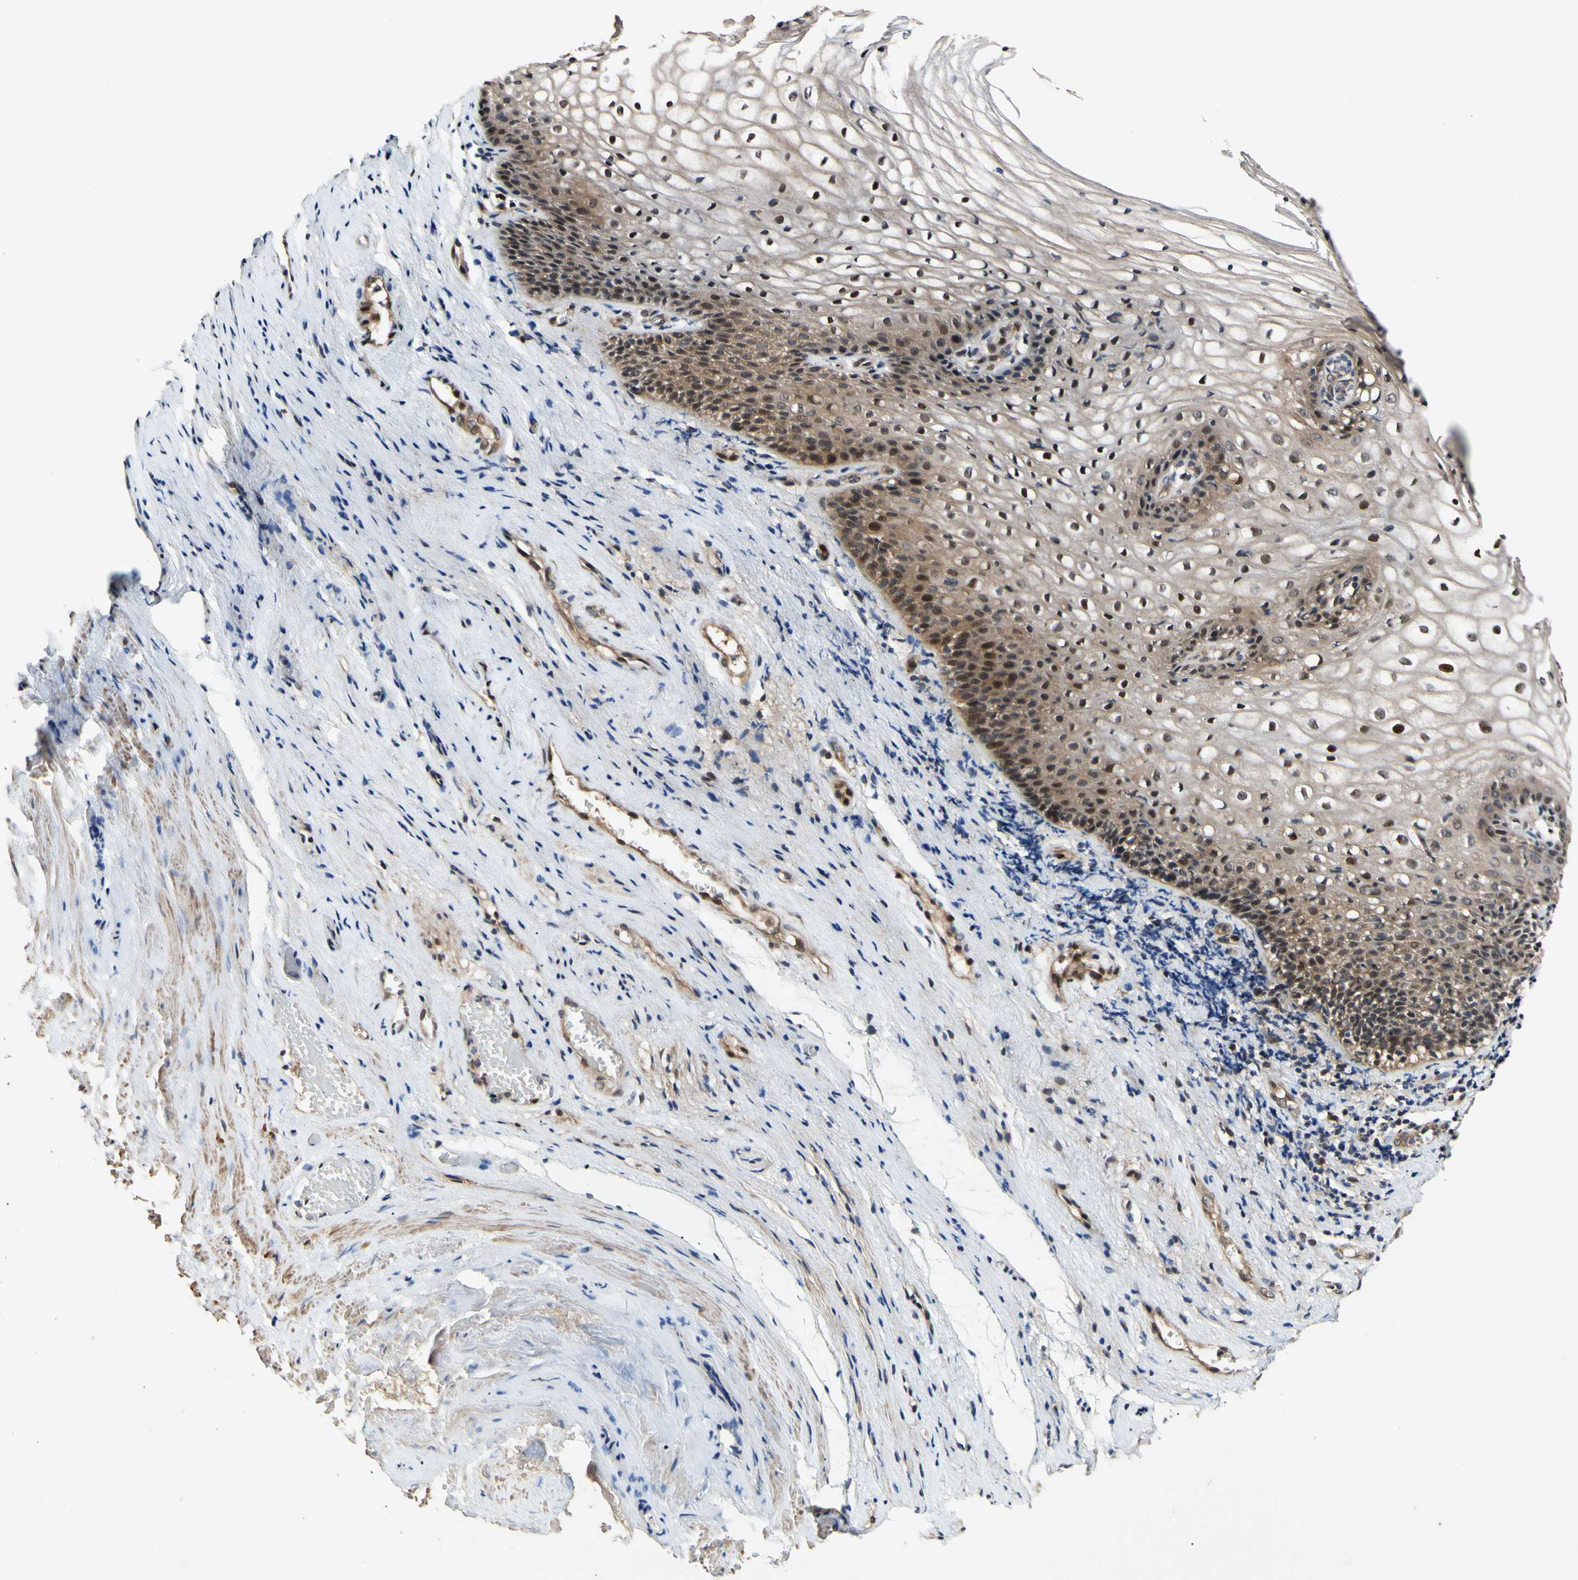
{"staining": {"intensity": "moderate", "quantity": ">75%", "location": "cytoplasmic/membranous,nuclear"}, "tissue": "vagina", "cell_type": "Squamous epithelial cells", "image_type": "normal", "snomed": [{"axis": "morphology", "description": "Normal tissue, NOS"}, {"axis": "topography", "description": "Vagina"}], "caption": "Vagina stained with DAB (3,3'-diaminobenzidine) immunohistochemistry (IHC) displays medium levels of moderate cytoplasmic/membranous,nuclear staining in about >75% of squamous epithelial cells.", "gene": "CSNK1E", "patient": {"sex": "female", "age": 34}}